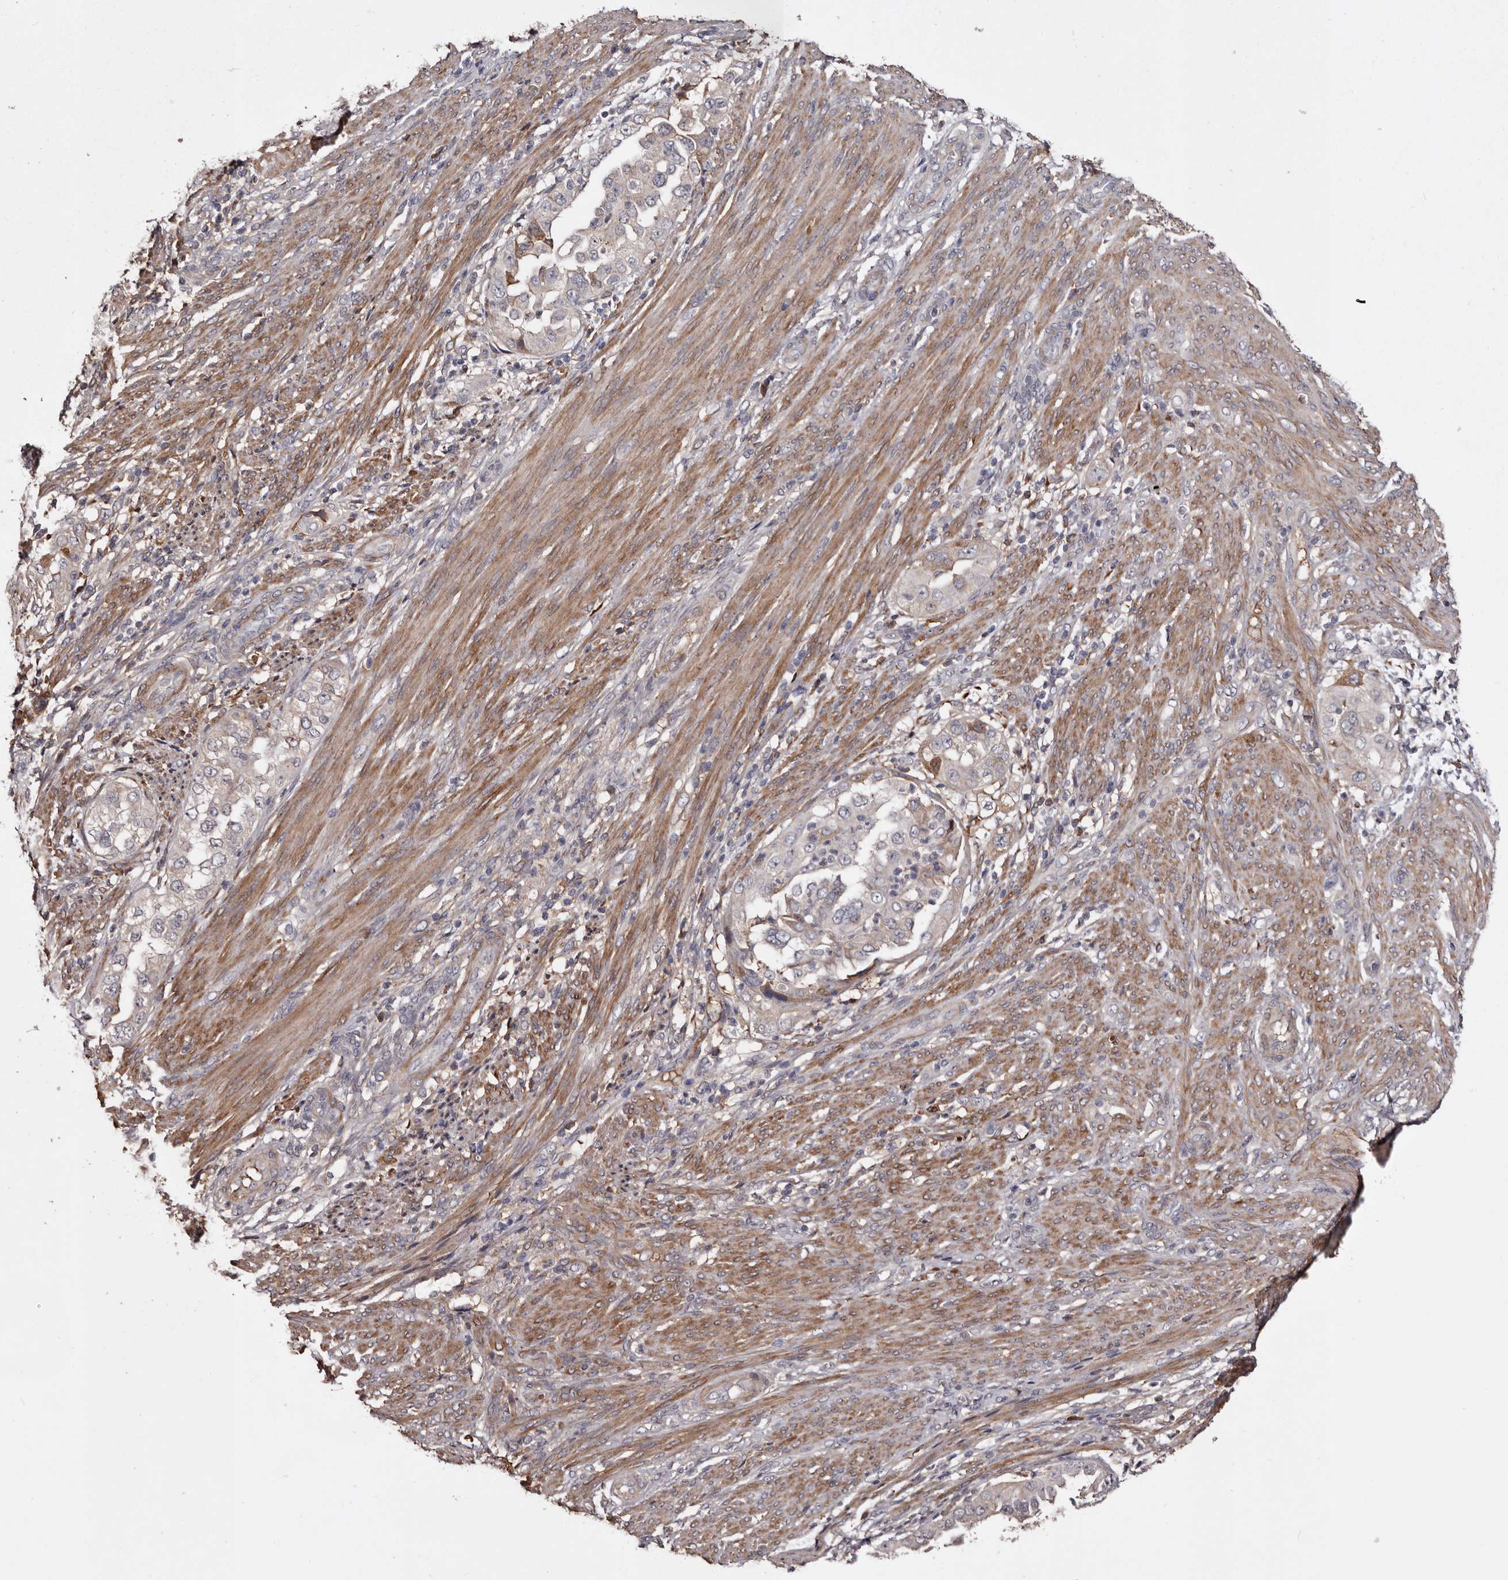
{"staining": {"intensity": "weak", "quantity": "<25%", "location": "cytoplasmic/membranous"}, "tissue": "endometrial cancer", "cell_type": "Tumor cells", "image_type": "cancer", "snomed": [{"axis": "morphology", "description": "Adenocarcinoma, NOS"}, {"axis": "topography", "description": "Endometrium"}], "caption": "Tumor cells show no significant protein positivity in endometrial cancer.", "gene": "CYP1B1", "patient": {"sex": "female", "age": 85}}